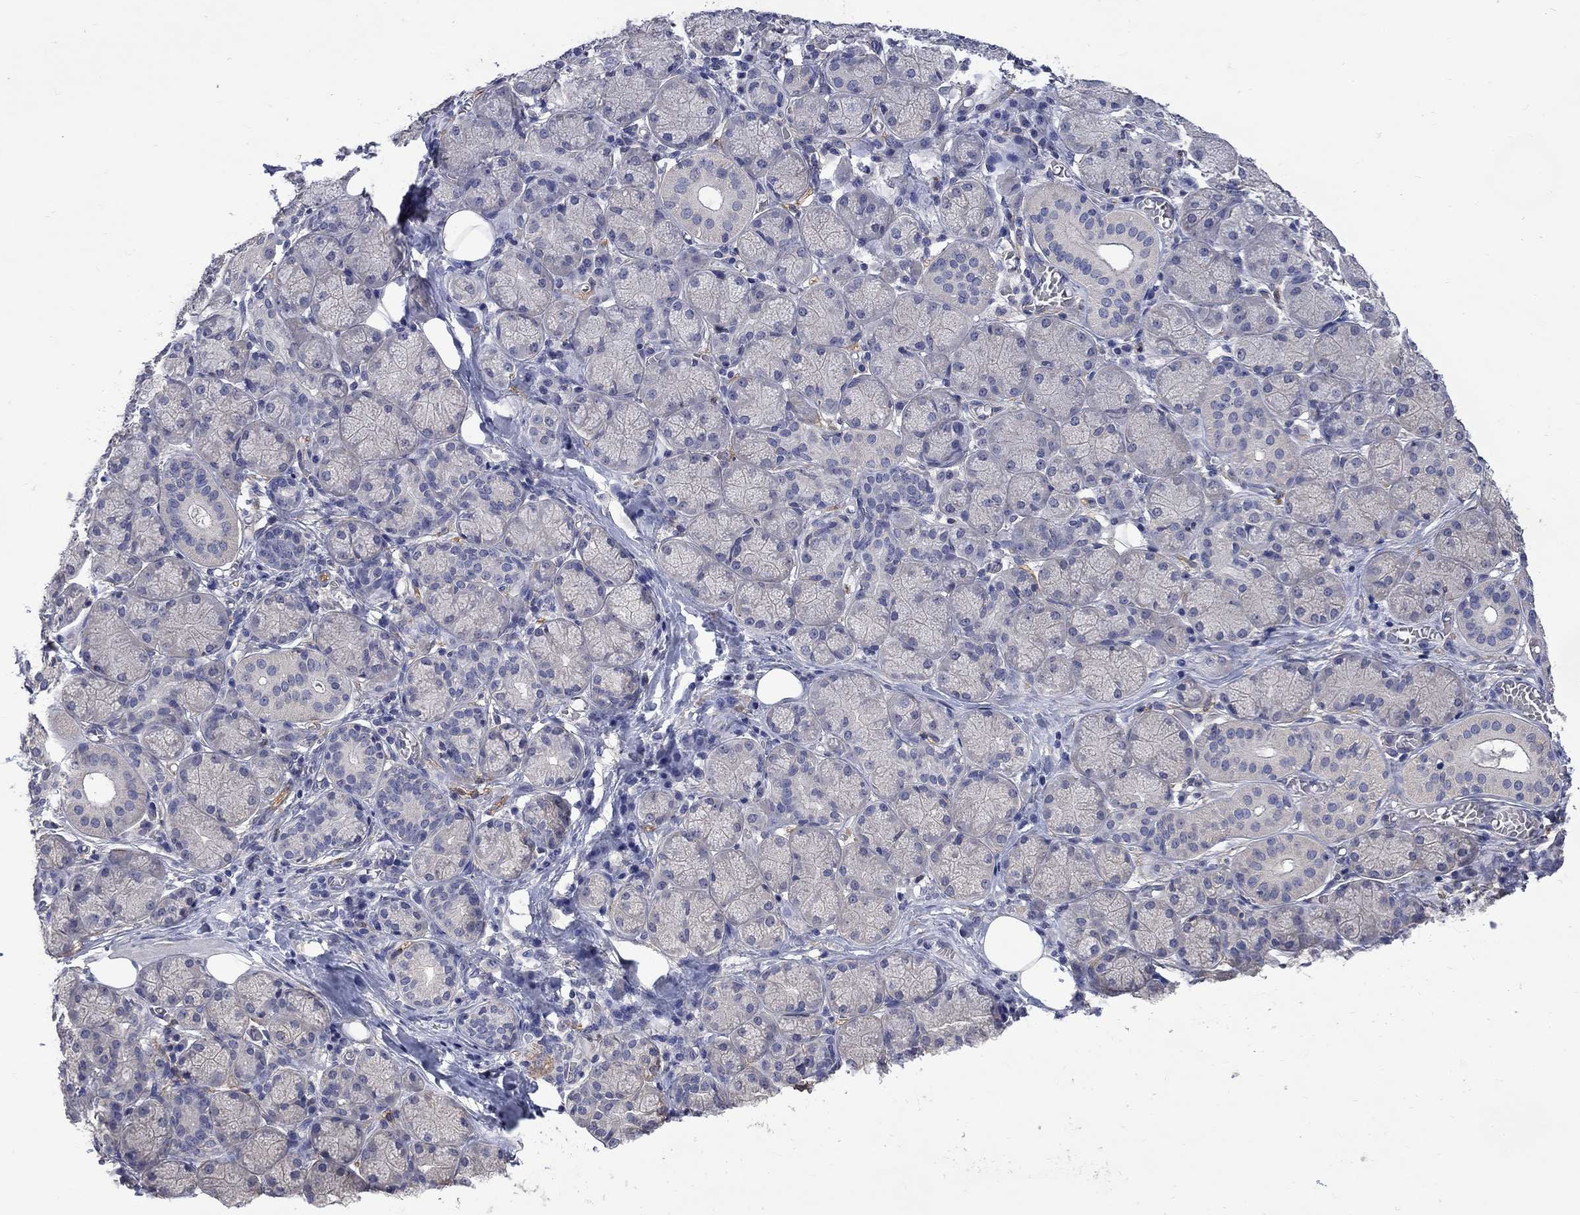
{"staining": {"intensity": "negative", "quantity": "none", "location": "none"}, "tissue": "salivary gland", "cell_type": "Glandular cells", "image_type": "normal", "snomed": [{"axis": "morphology", "description": "Normal tissue, NOS"}, {"axis": "topography", "description": "Salivary gland"}, {"axis": "topography", "description": "Peripheral nerve tissue"}], "caption": "An immunohistochemistry (IHC) image of unremarkable salivary gland is shown. There is no staining in glandular cells of salivary gland.", "gene": "HSPA12A", "patient": {"sex": "female", "age": 24}}